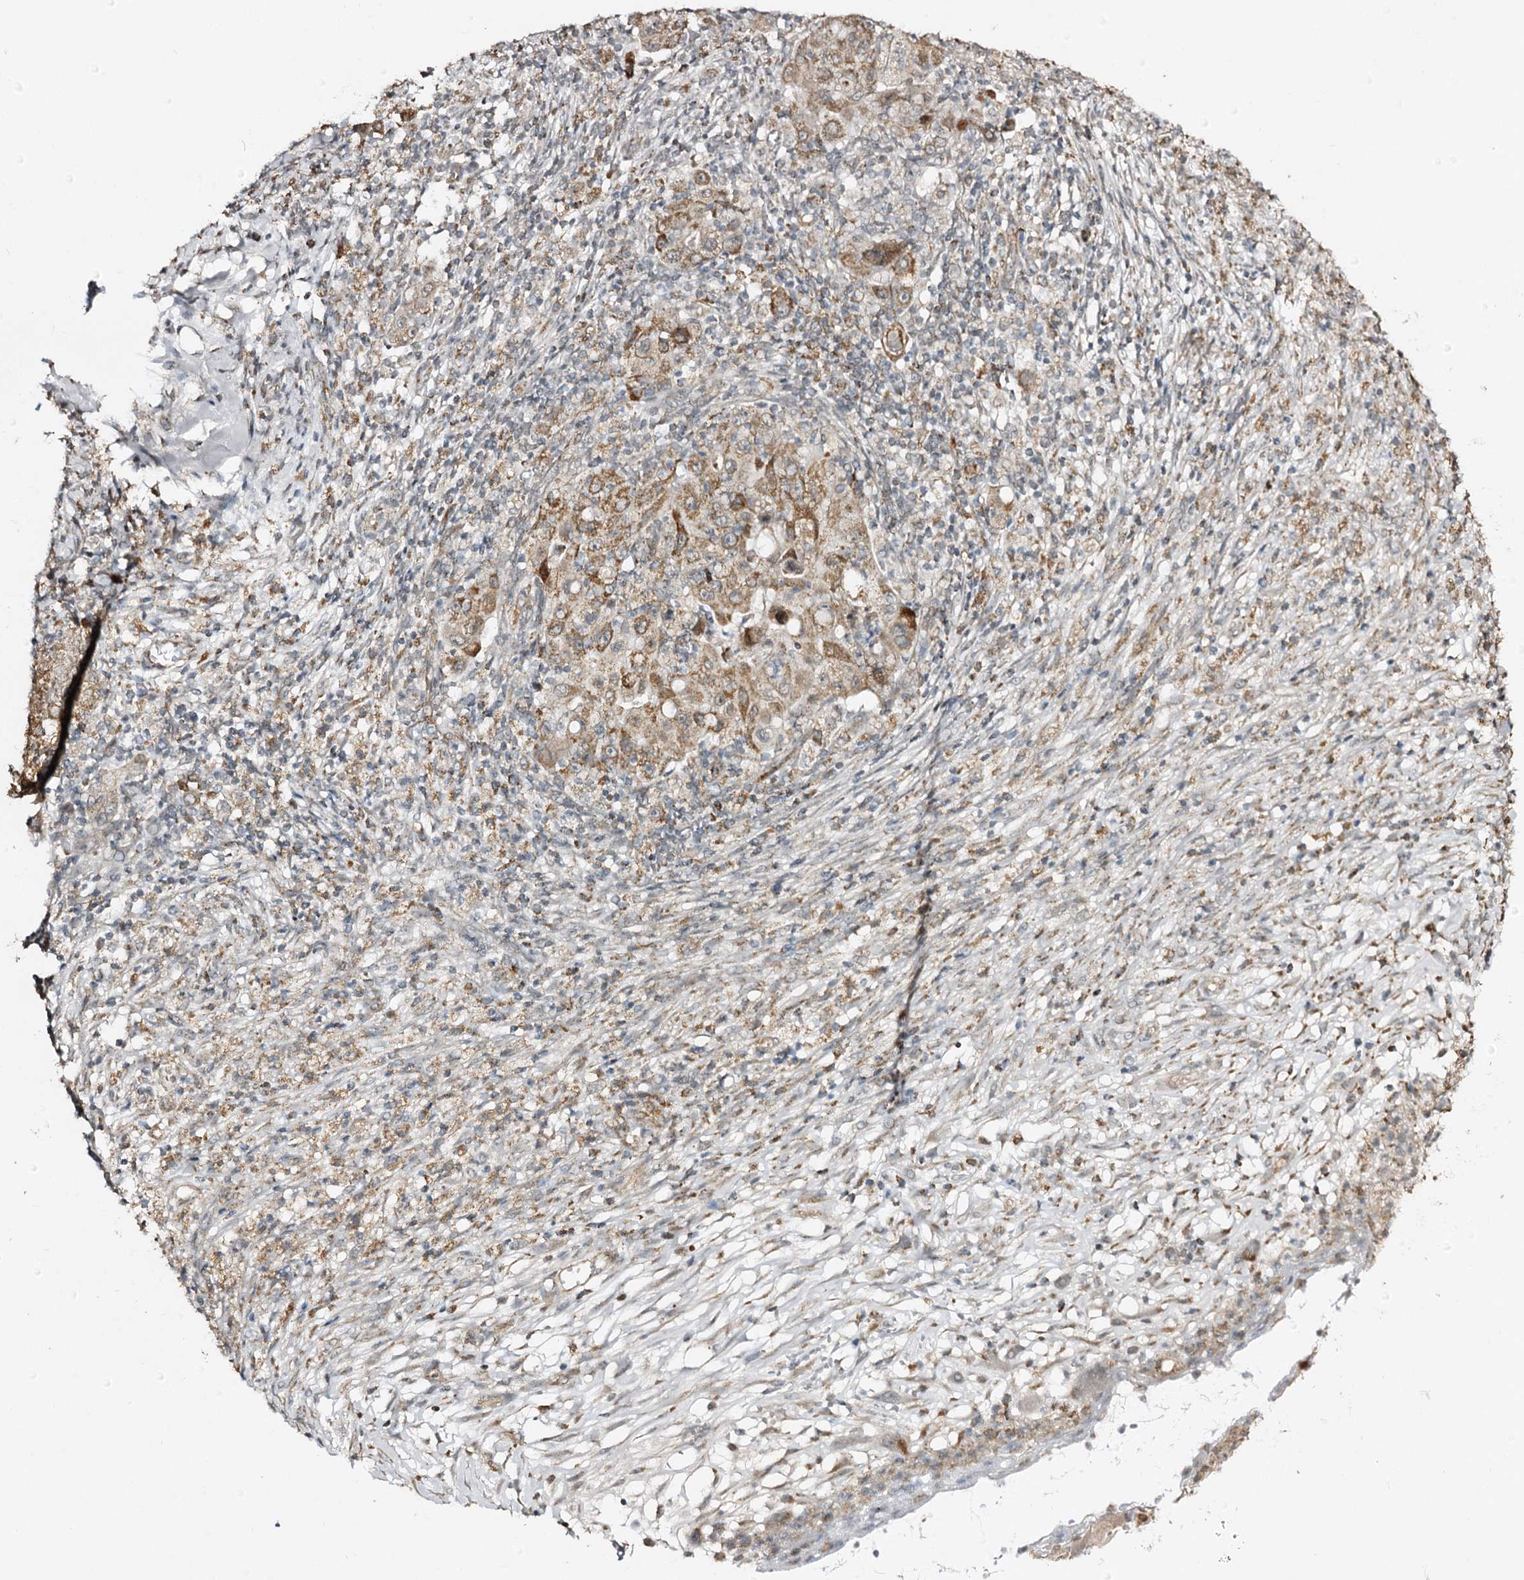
{"staining": {"intensity": "moderate", "quantity": ">75%", "location": "cytoplasmic/membranous"}, "tissue": "ovarian cancer", "cell_type": "Tumor cells", "image_type": "cancer", "snomed": [{"axis": "morphology", "description": "Carcinoma, endometroid"}, {"axis": "topography", "description": "Ovary"}], "caption": "Immunohistochemical staining of ovarian cancer demonstrates medium levels of moderate cytoplasmic/membranous positivity in about >75% of tumor cells.", "gene": "CBR4", "patient": {"sex": "female", "age": 42}}